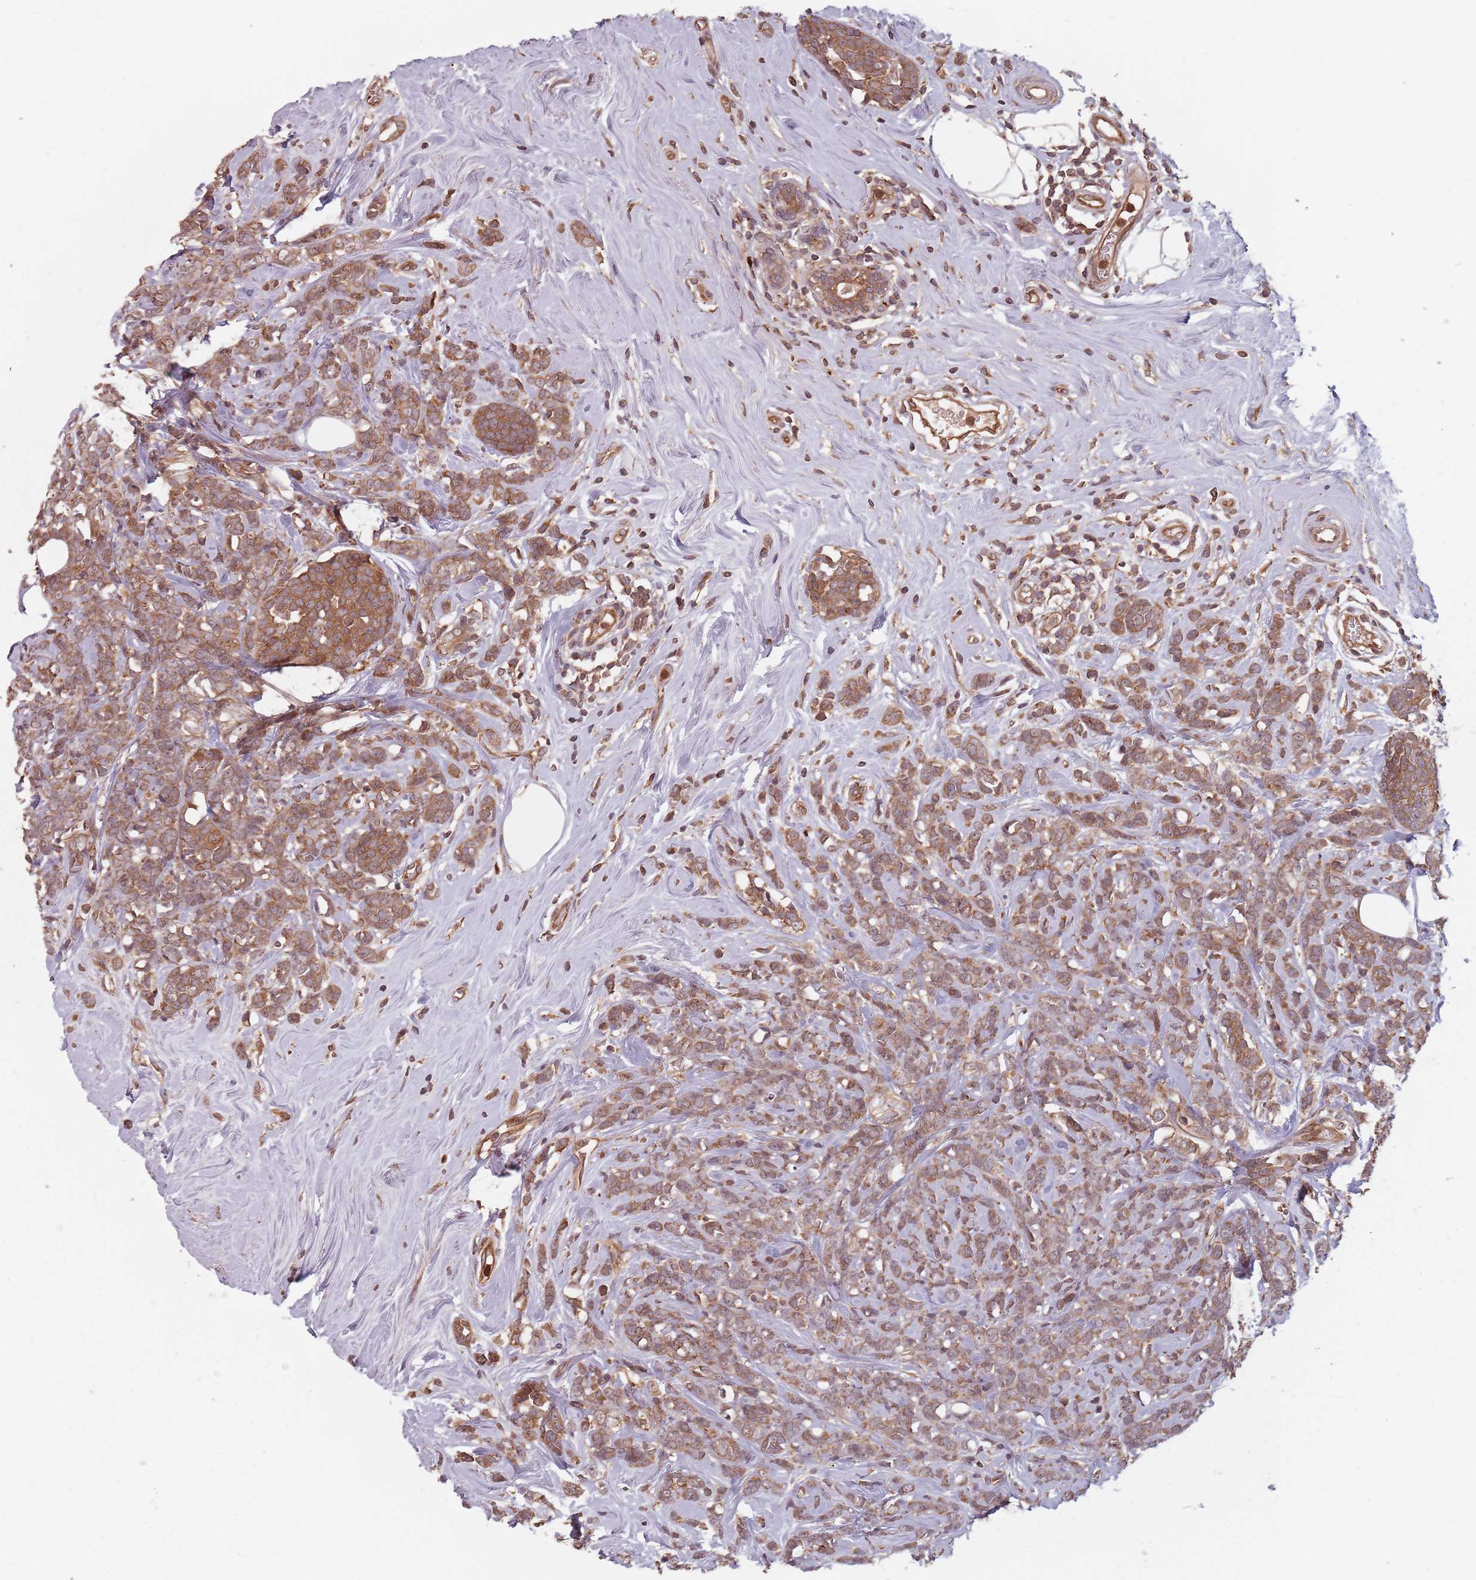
{"staining": {"intensity": "moderate", "quantity": ">75%", "location": "cytoplasmic/membranous"}, "tissue": "breast cancer", "cell_type": "Tumor cells", "image_type": "cancer", "snomed": [{"axis": "morphology", "description": "Lobular carcinoma"}, {"axis": "topography", "description": "Breast"}], "caption": "This photomicrograph shows immunohistochemistry (IHC) staining of breast cancer, with medium moderate cytoplasmic/membranous expression in about >75% of tumor cells.", "gene": "C3orf14", "patient": {"sex": "female", "age": 58}}